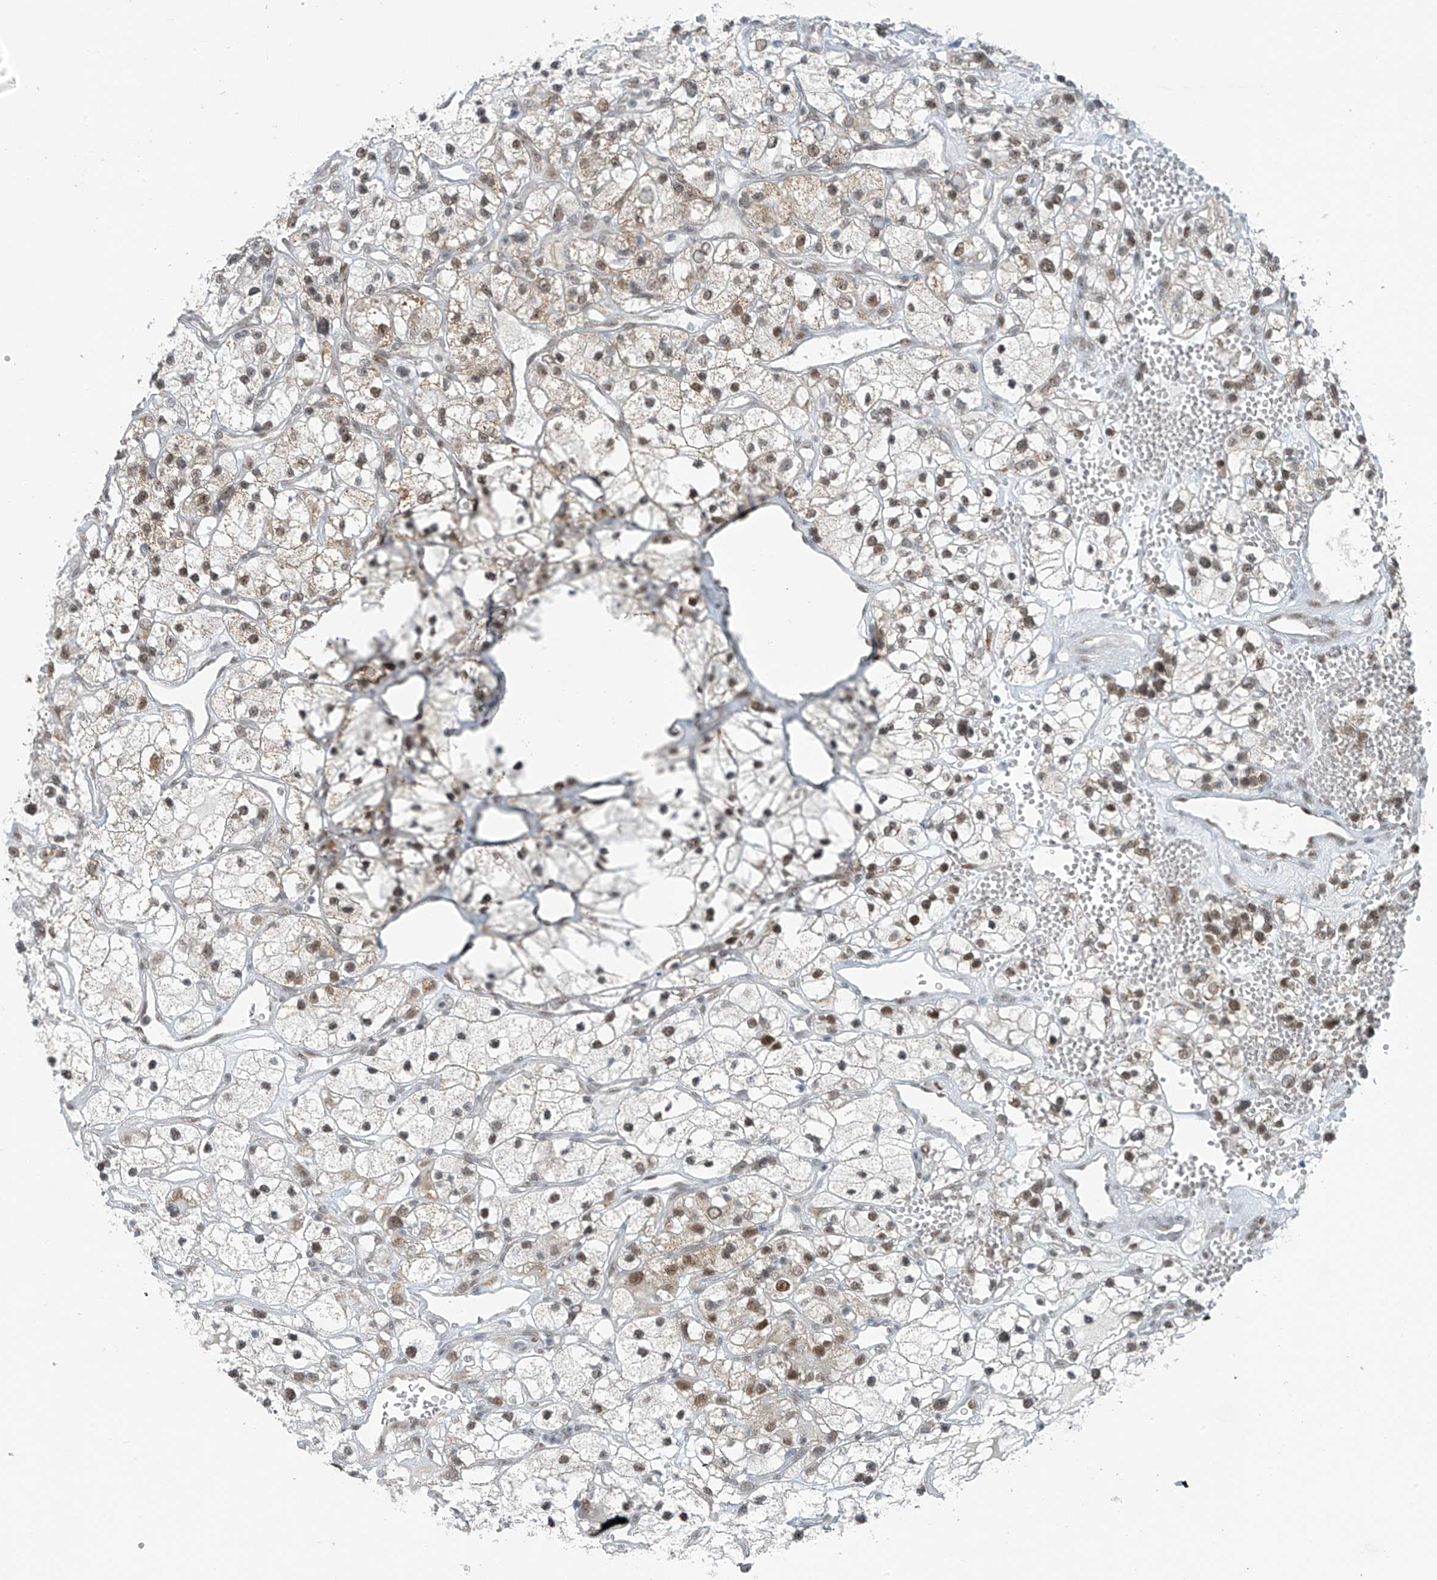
{"staining": {"intensity": "moderate", "quantity": ">75%", "location": "nuclear"}, "tissue": "renal cancer", "cell_type": "Tumor cells", "image_type": "cancer", "snomed": [{"axis": "morphology", "description": "Adenocarcinoma, NOS"}, {"axis": "topography", "description": "Kidney"}], "caption": "This image displays IHC staining of adenocarcinoma (renal), with medium moderate nuclear staining in about >75% of tumor cells.", "gene": "WRNIP1", "patient": {"sex": "female", "age": 57}}